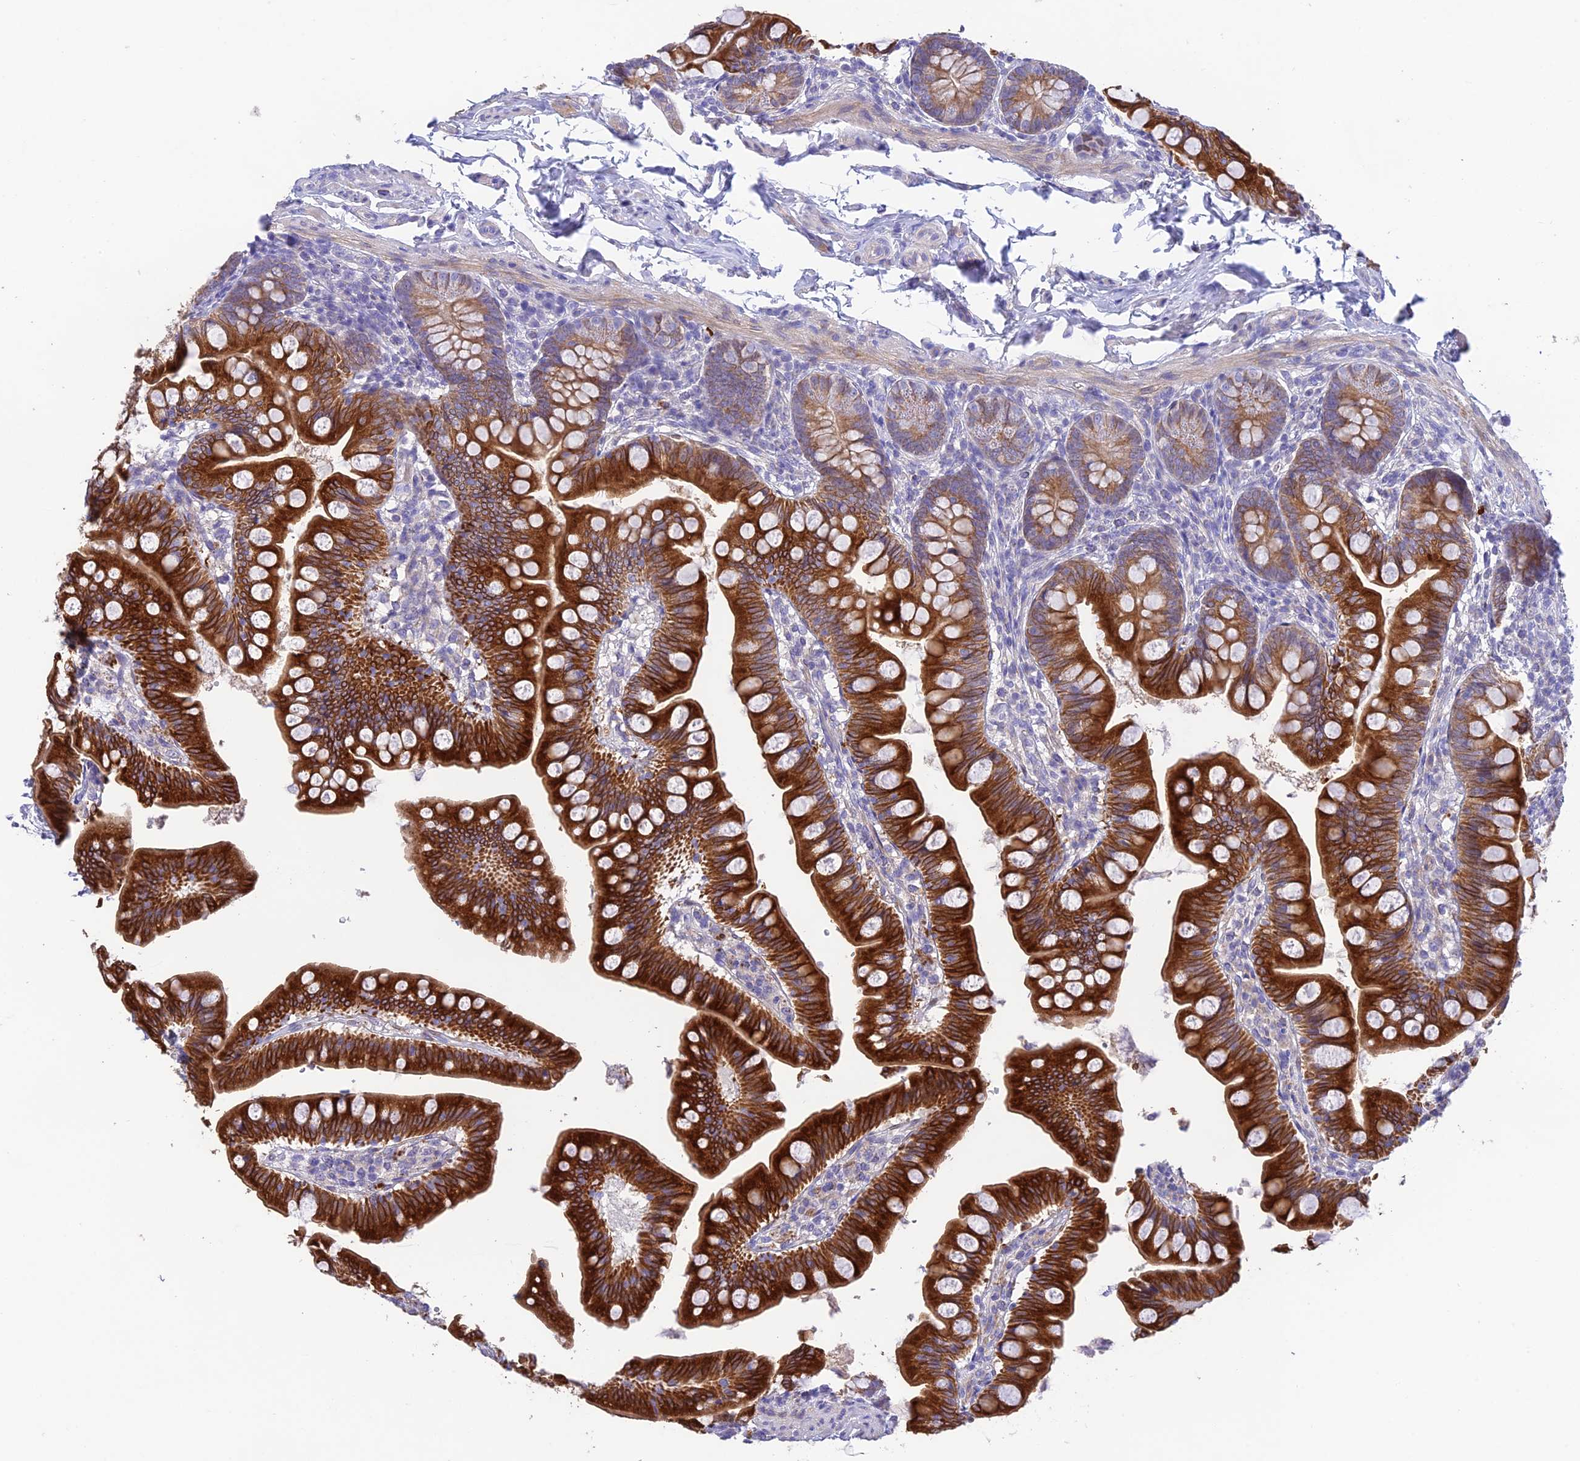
{"staining": {"intensity": "strong", "quantity": ">75%", "location": "cytoplasmic/membranous"}, "tissue": "small intestine", "cell_type": "Glandular cells", "image_type": "normal", "snomed": [{"axis": "morphology", "description": "Normal tissue, NOS"}, {"axis": "topography", "description": "Small intestine"}], "caption": "Strong cytoplasmic/membranous protein staining is seen in about >75% of glandular cells in small intestine. (Brightfield microscopy of DAB IHC at high magnification).", "gene": "HSD17B2", "patient": {"sex": "male", "age": 7}}